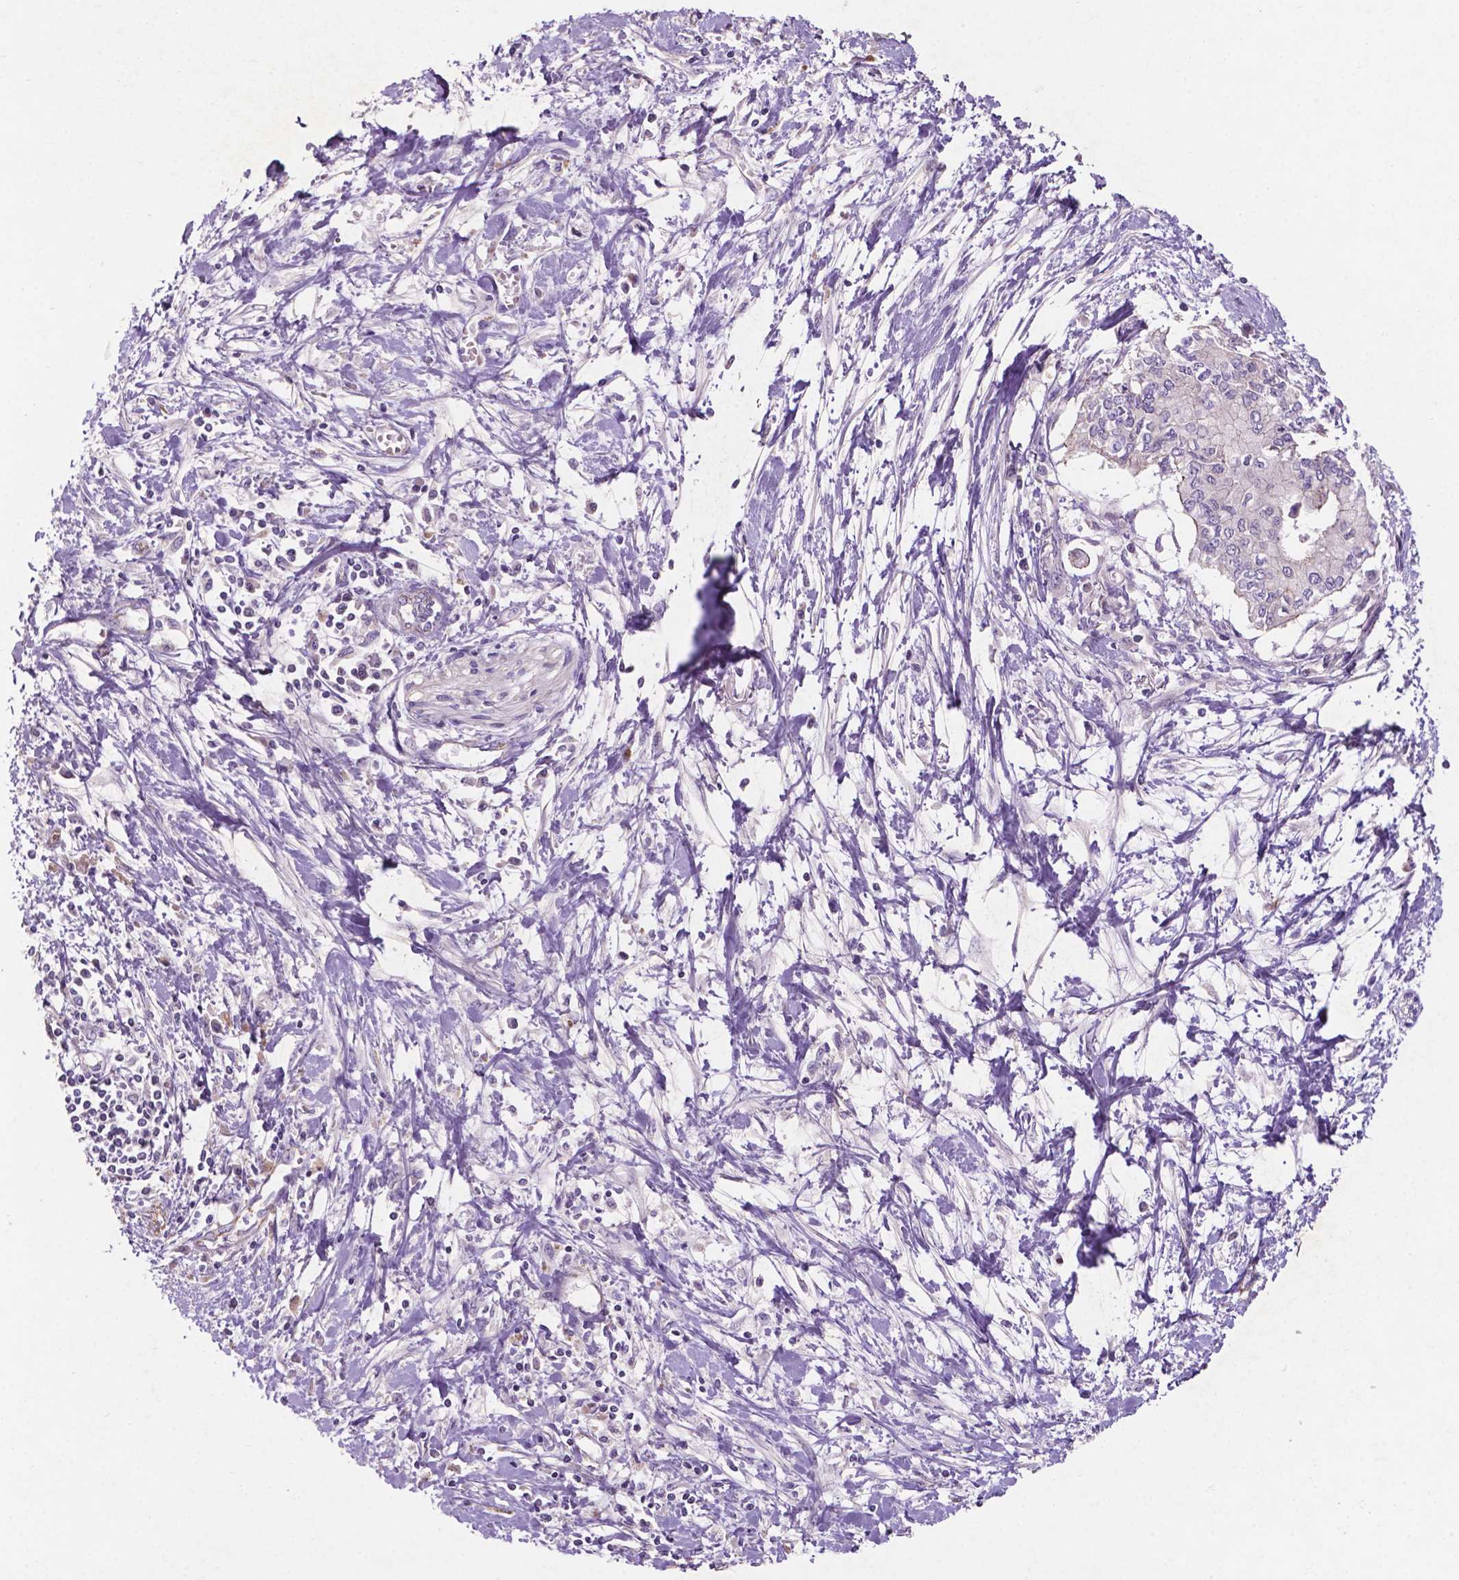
{"staining": {"intensity": "negative", "quantity": "none", "location": "none"}, "tissue": "pancreatic cancer", "cell_type": "Tumor cells", "image_type": "cancer", "snomed": [{"axis": "morphology", "description": "Adenocarcinoma, NOS"}, {"axis": "topography", "description": "Pancreas"}], "caption": "A photomicrograph of pancreatic adenocarcinoma stained for a protein exhibits no brown staining in tumor cells. (DAB immunohistochemistry visualized using brightfield microscopy, high magnification).", "gene": "ARL5C", "patient": {"sex": "female", "age": 61}}